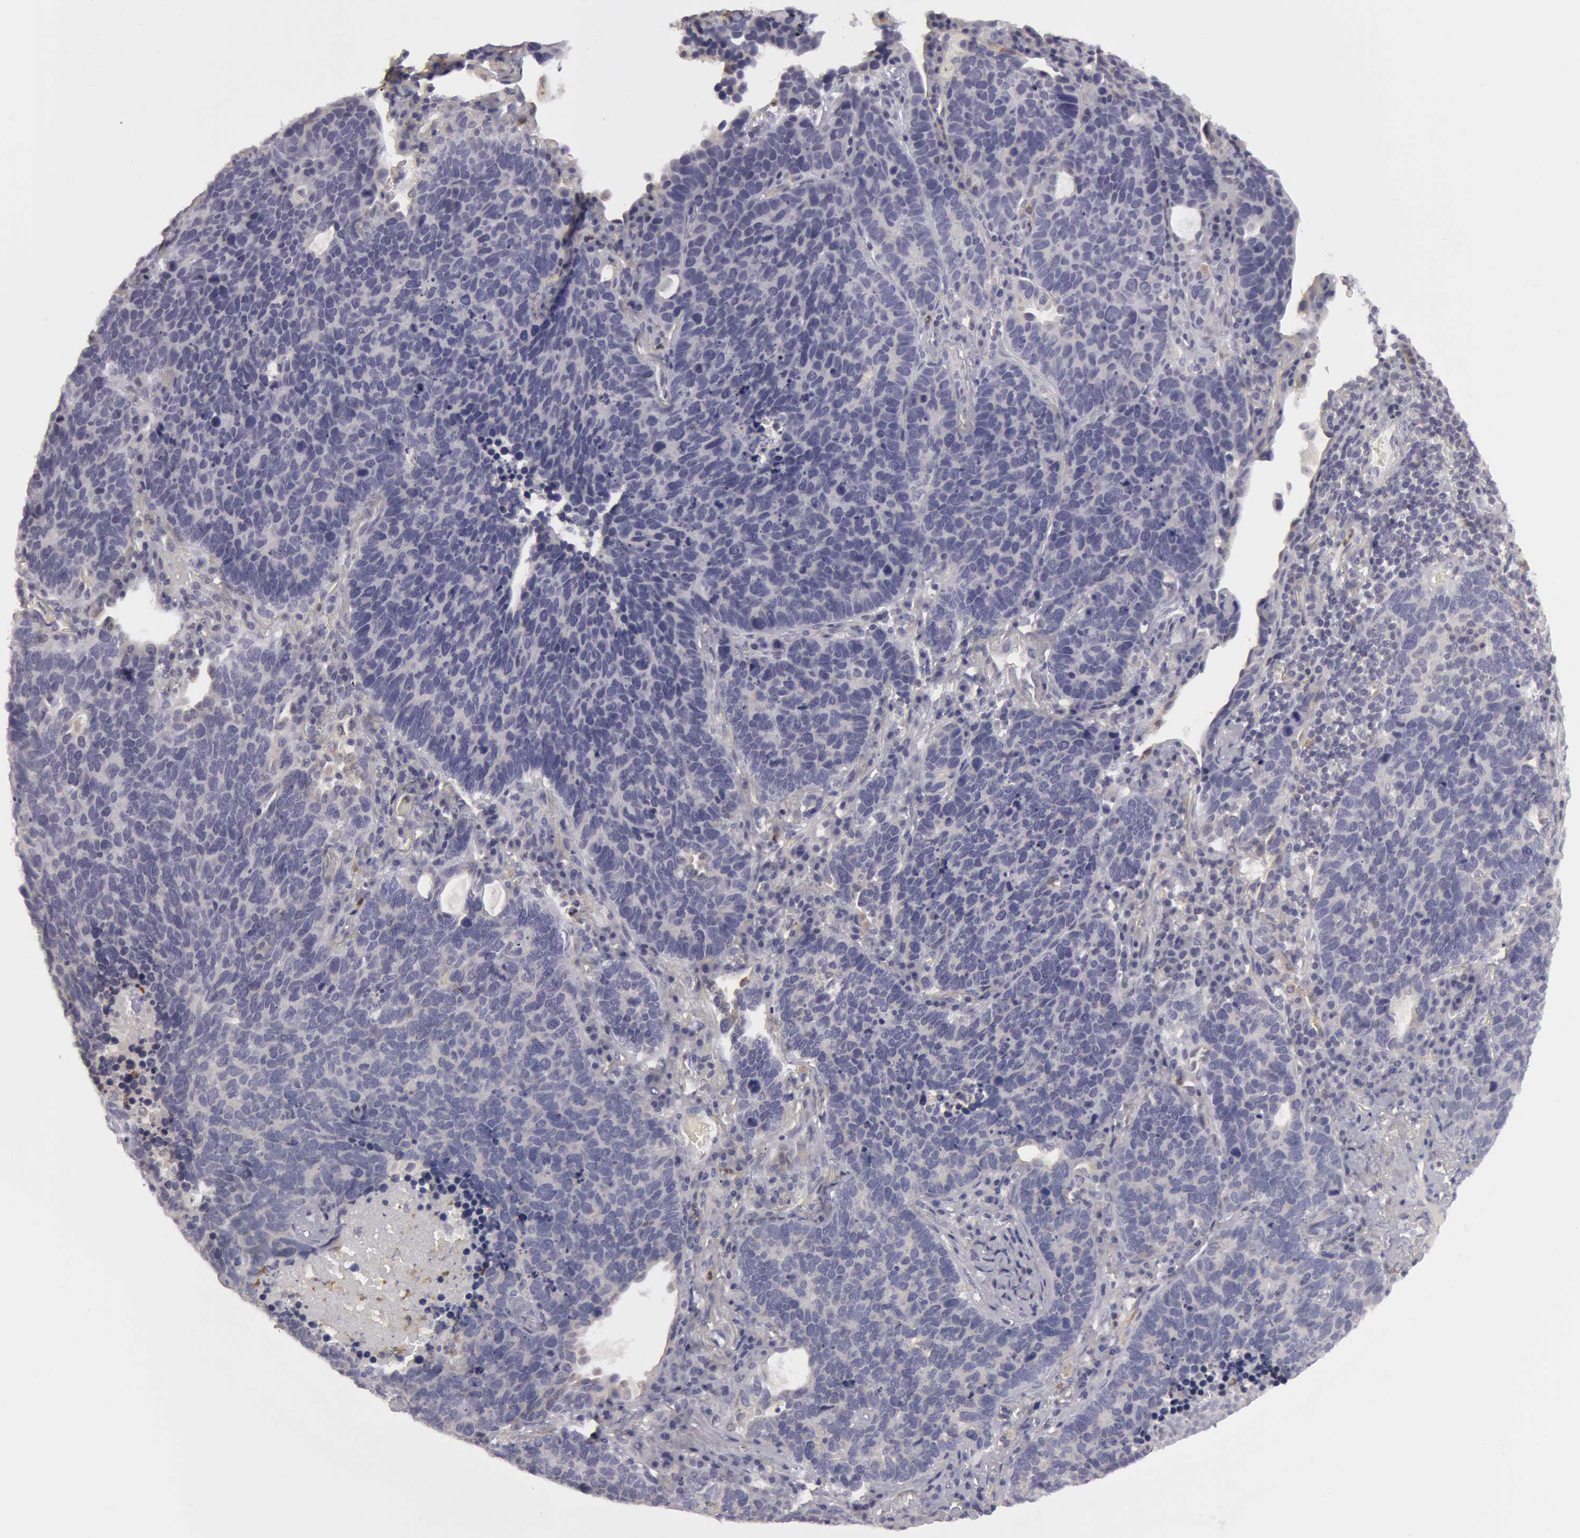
{"staining": {"intensity": "negative", "quantity": "none", "location": "none"}, "tissue": "lung cancer", "cell_type": "Tumor cells", "image_type": "cancer", "snomed": [{"axis": "morphology", "description": "Neoplasm, malignant, NOS"}, {"axis": "topography", "description": "Lung"}], "caption": "Immunohistochemistry micrograph of neoplasm (malignant) (lung) stained for a protein (brown), which demonstrates no staining in tumor cells.", "gene": "CAT", "patient": {"sex": "female", "age": 75}}